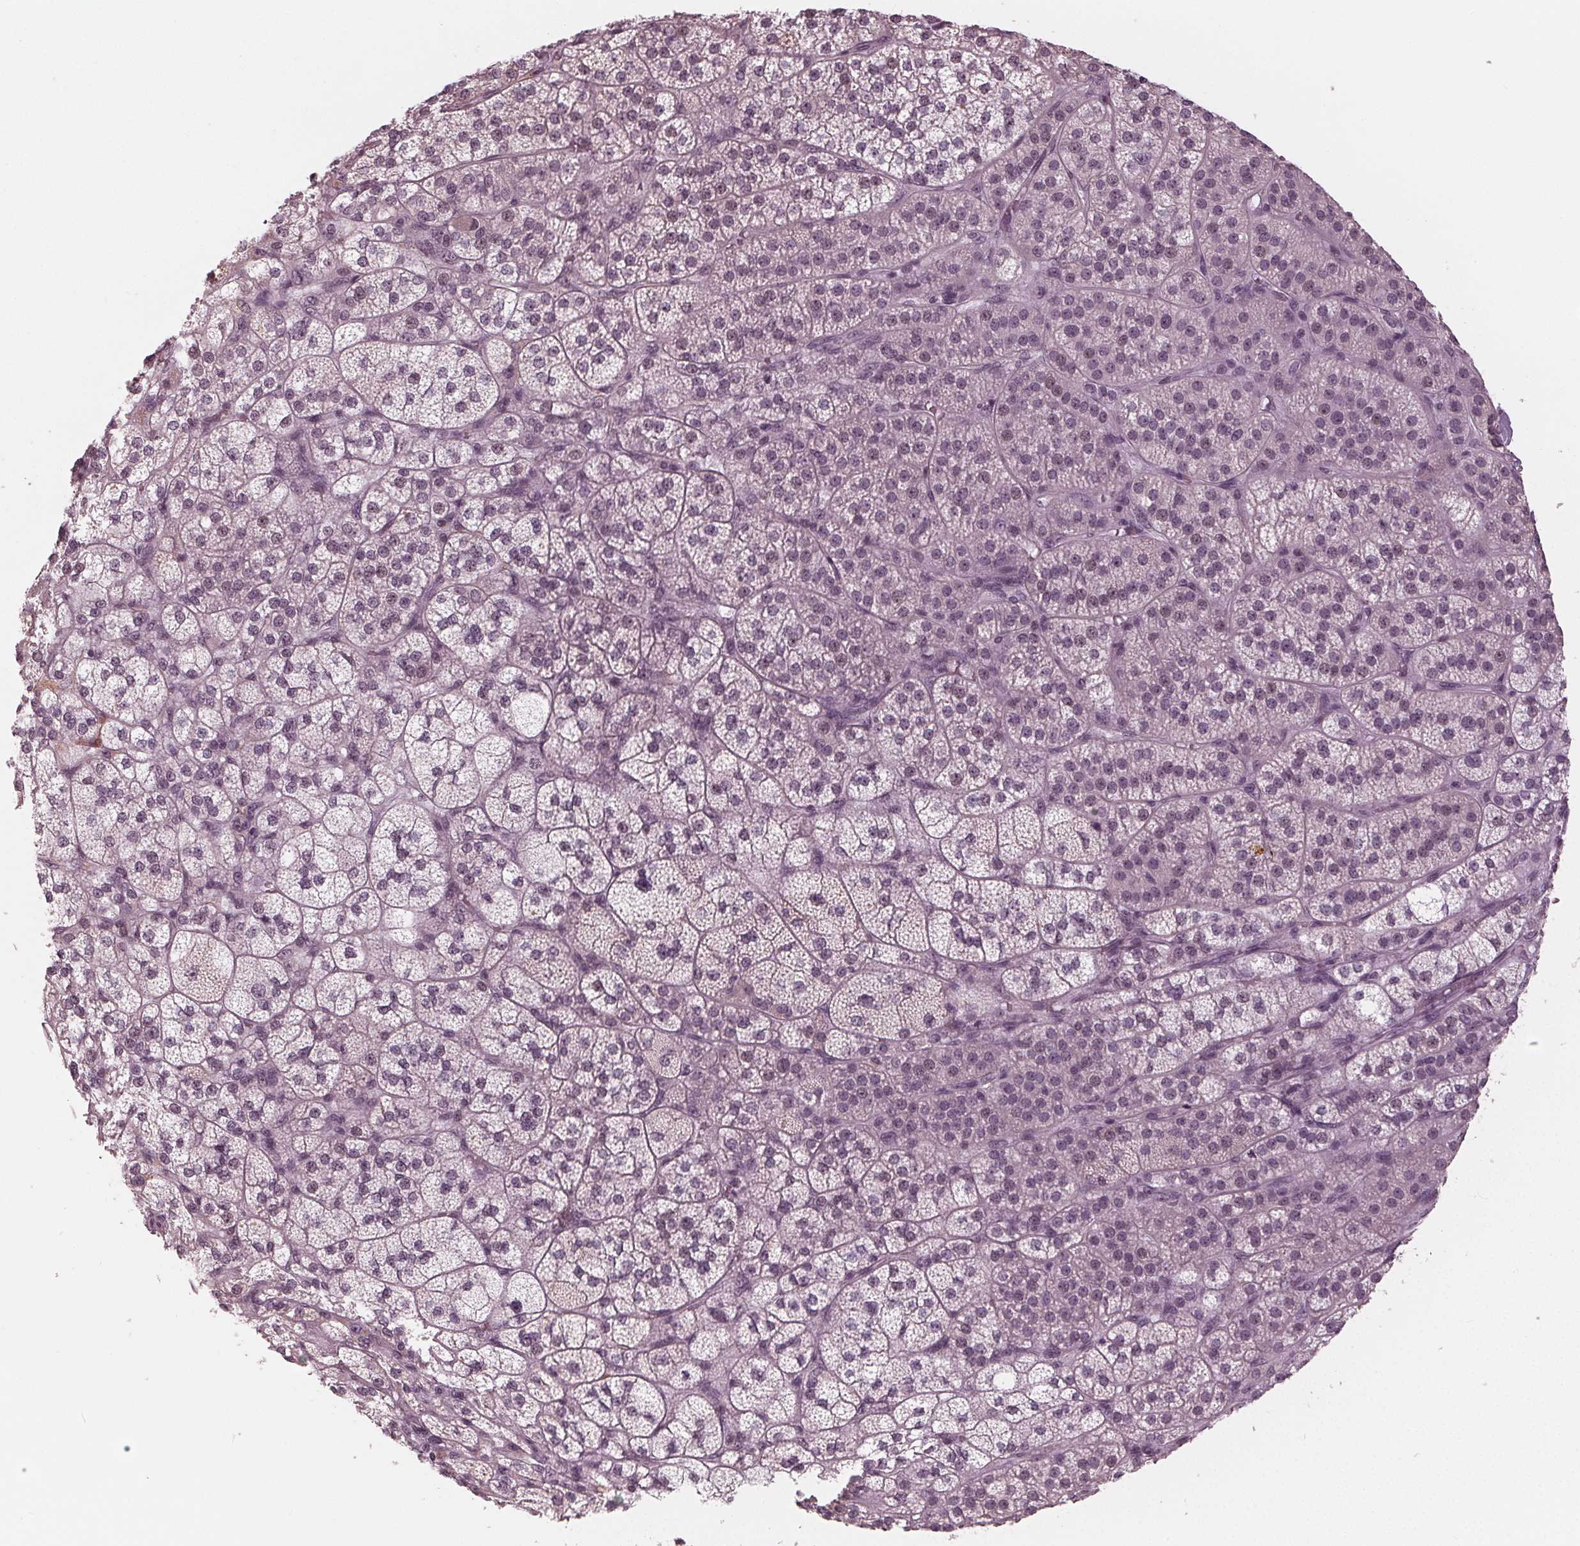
{"staining": {"intensity": "negative", "quantity": "none", "location": "none"}, "tissue": "adrenal gland", "cell_type": "Glandular cells", "image_type": "normal", "snomed": [{"axis": "morphology", "description": "Normal tissue, NOS"}, {"axis": "topography", "description": "Adrenal gland"}], "caption": "Human adrenal gland stained for a protein using immunohistochemistry (IHC) displays no expression in glandular cells.", "gene": "ADPRHL1", "patient": {"sex": "female", "age": 60}}